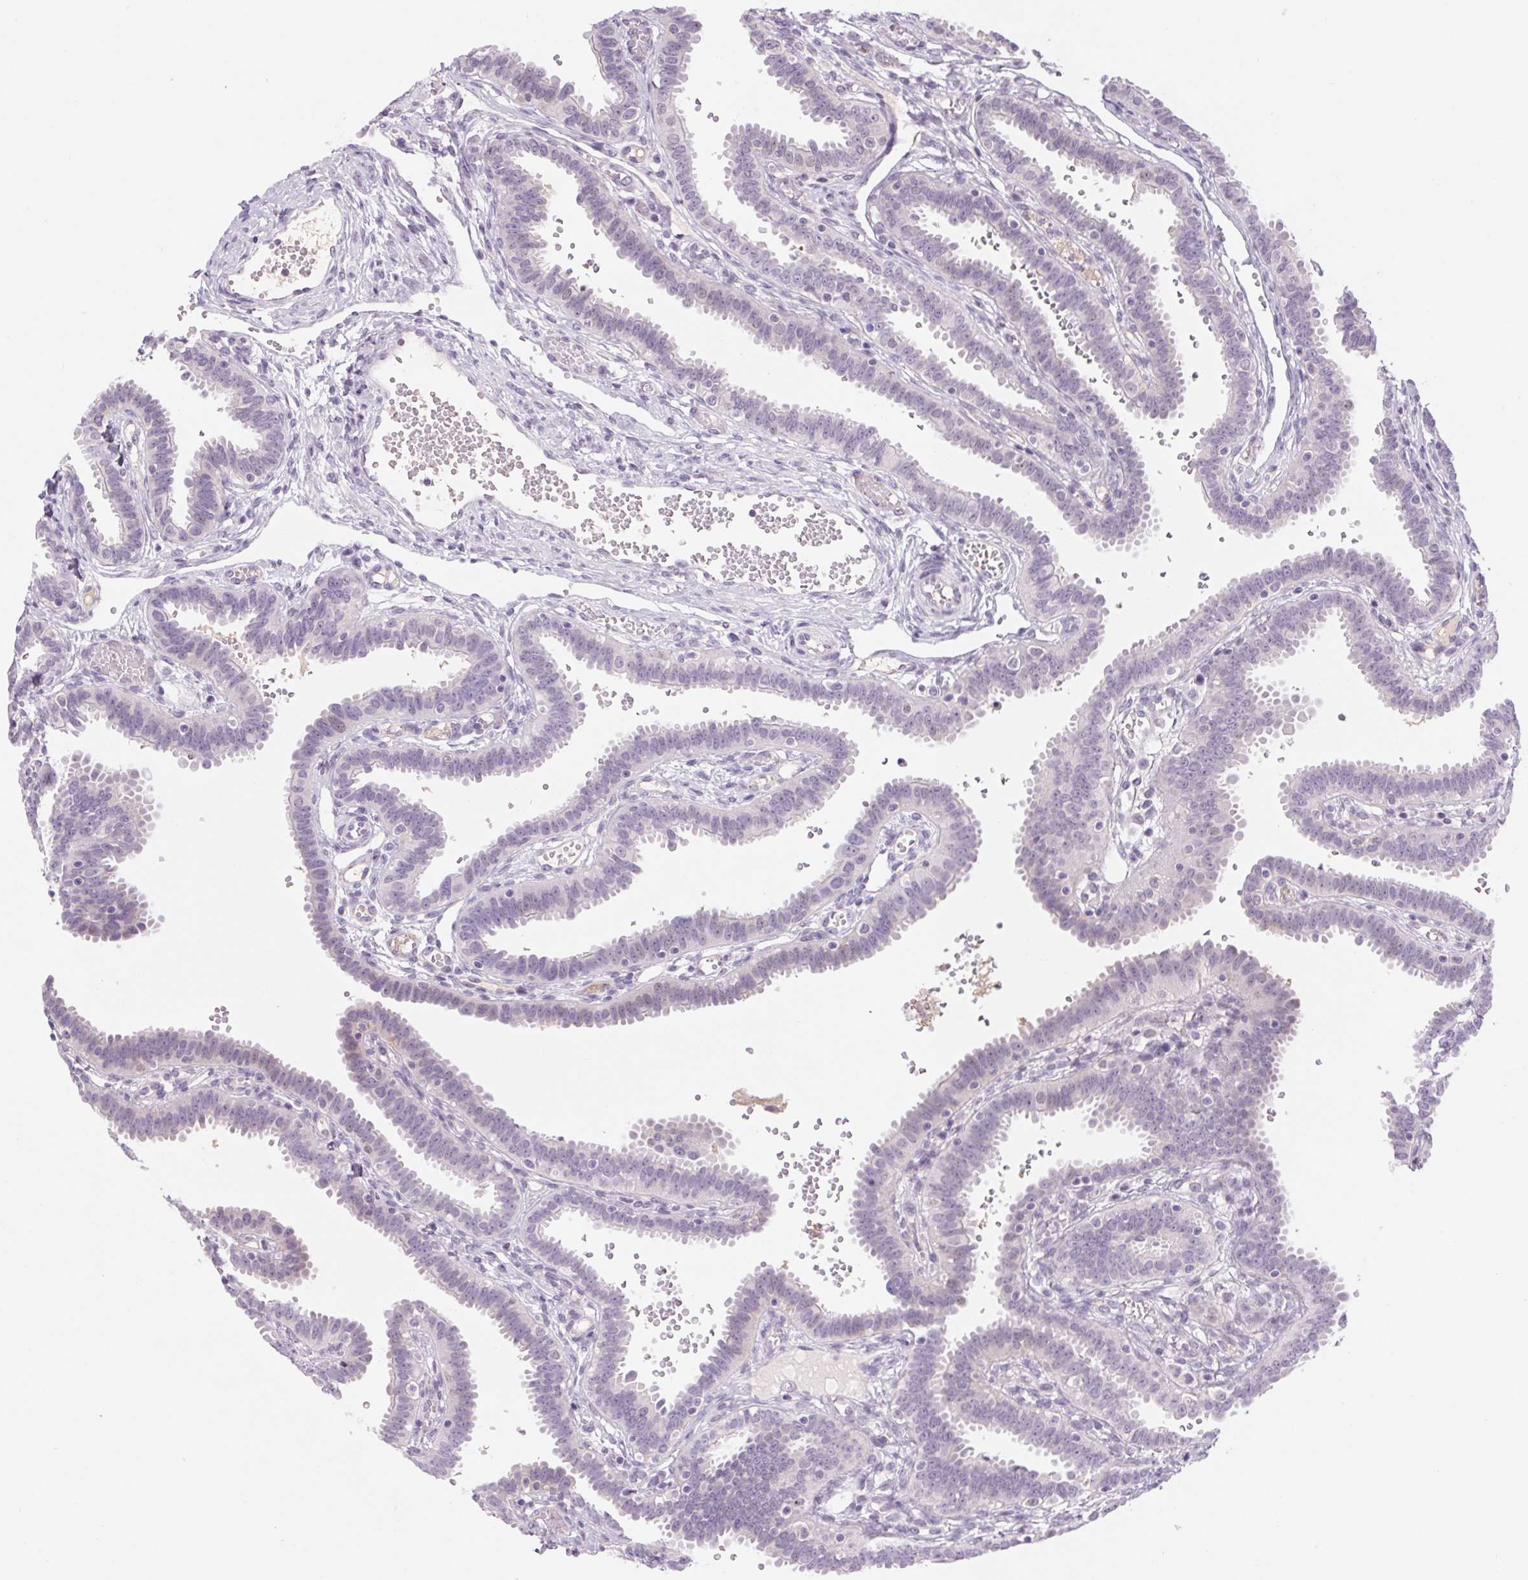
{"staining": {"intensity": "negative", "quantity": "none", "location": "none"}, "tissue": "fallopian tube", "cell_type": "Glandular cells", "image_type": "normal", "snomed": [{"axis": "morphology", "description": "Normal tissue, NOS"}, {"axis": "topography", "description": "Fallopian tube"}], "caption": "Immunohistochemical staining of unremarkable human fallopian tube exhibits no significant expression in glandular cells.", "gene": "KRT1", "patient": {"sex": "female", "age": 37}}